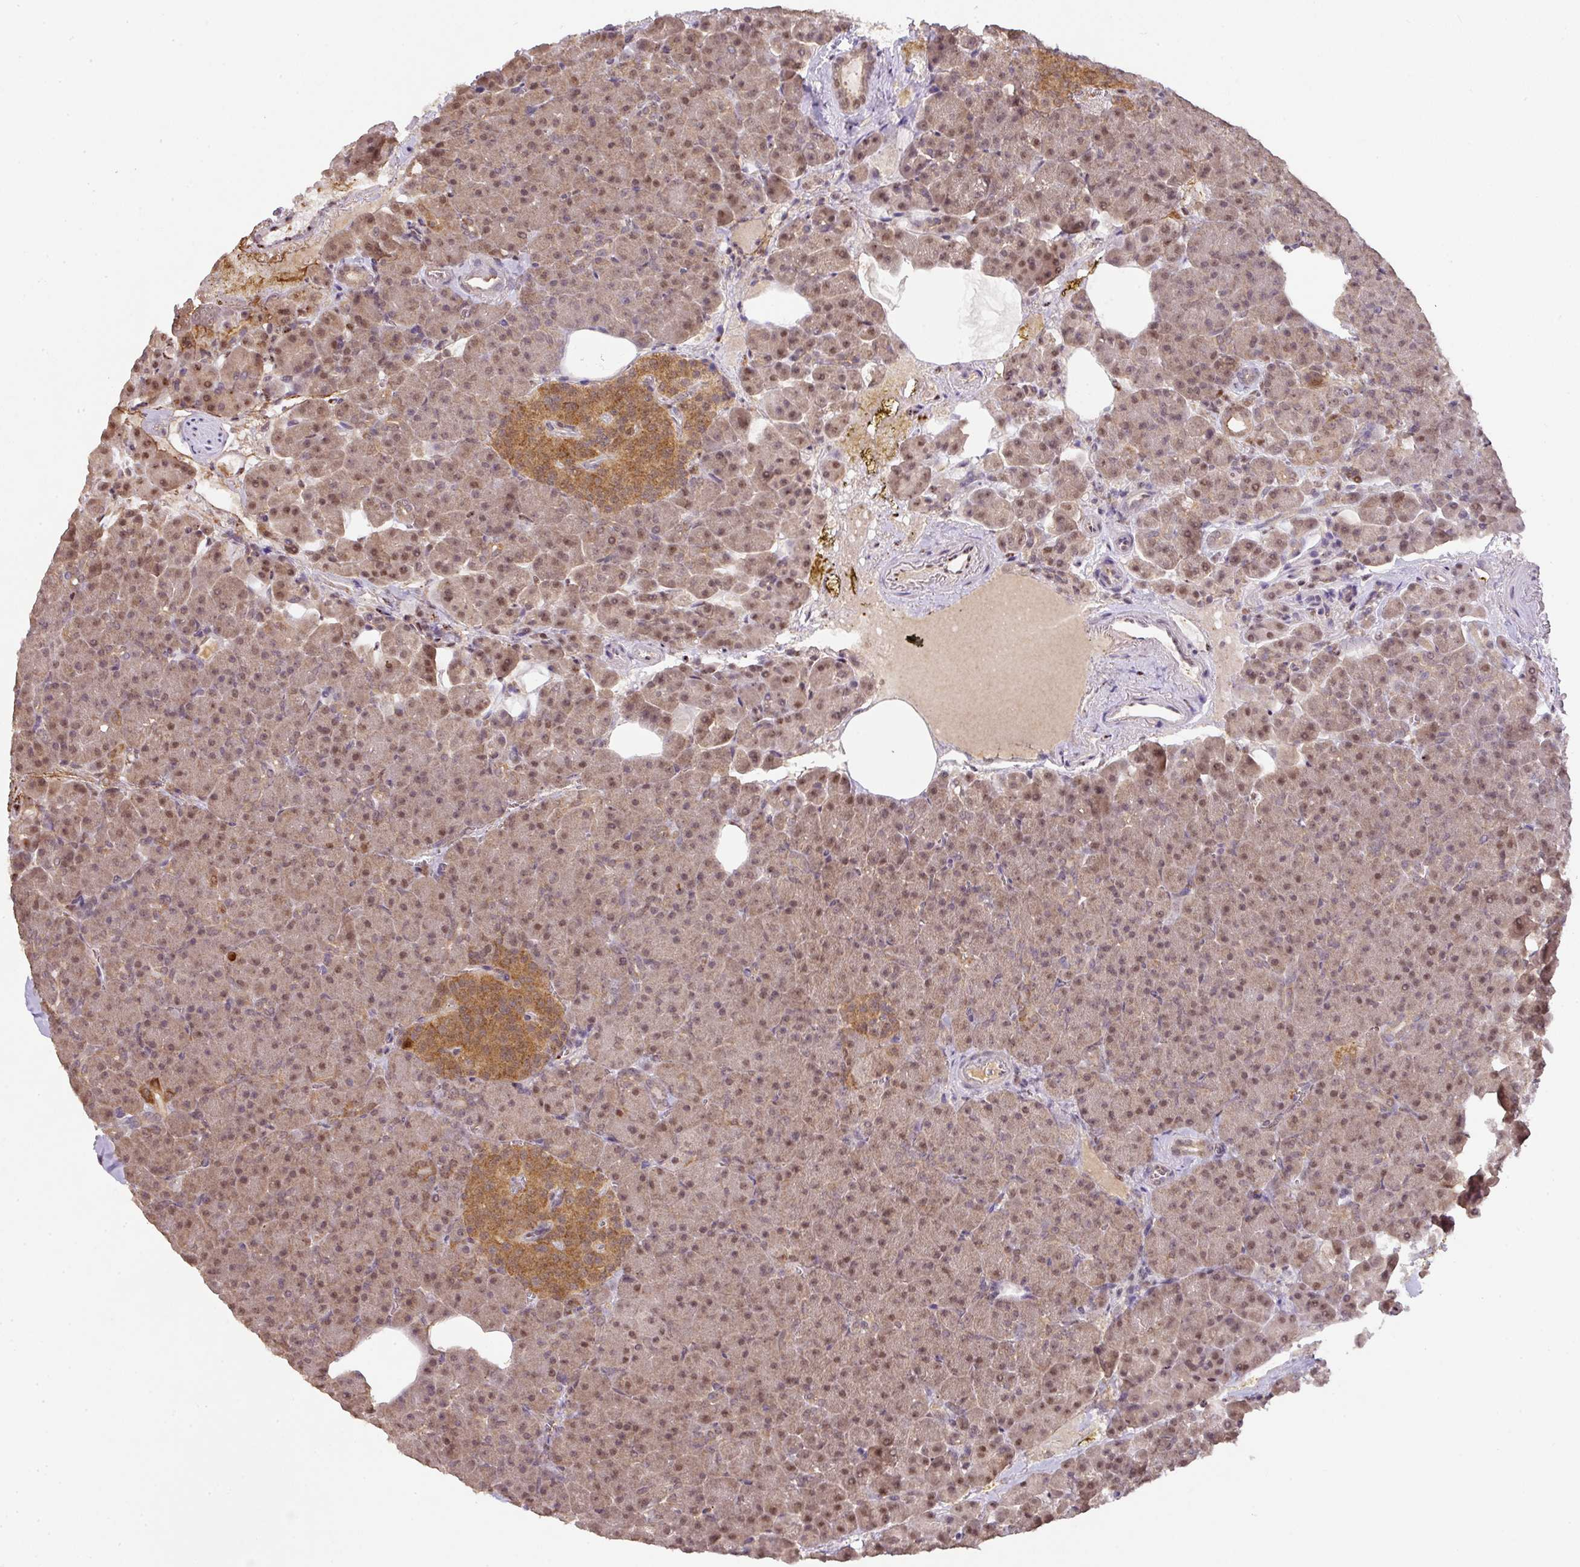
{"staining": {"intensity": "moderate", "quantity": ">75%", "location": "cytoplasmic/membranous,nuclear"}, "tissue": "pancreas", "cell_type": "Exocrine glandular cells", "image_type": "normal", "snomed": [{"axis": "morphology", "description": "Normal tissue, NOS"}, {"axis": "topography", "description": "Pancreas"}], "caption": "Normal pancreas reveals moderate cytoplasmic/membranous,nuclear staining in about >75% of exocrine glandular cells.", "gene": "RANBP9", "patient": {"sex": "female", "age": 74}}